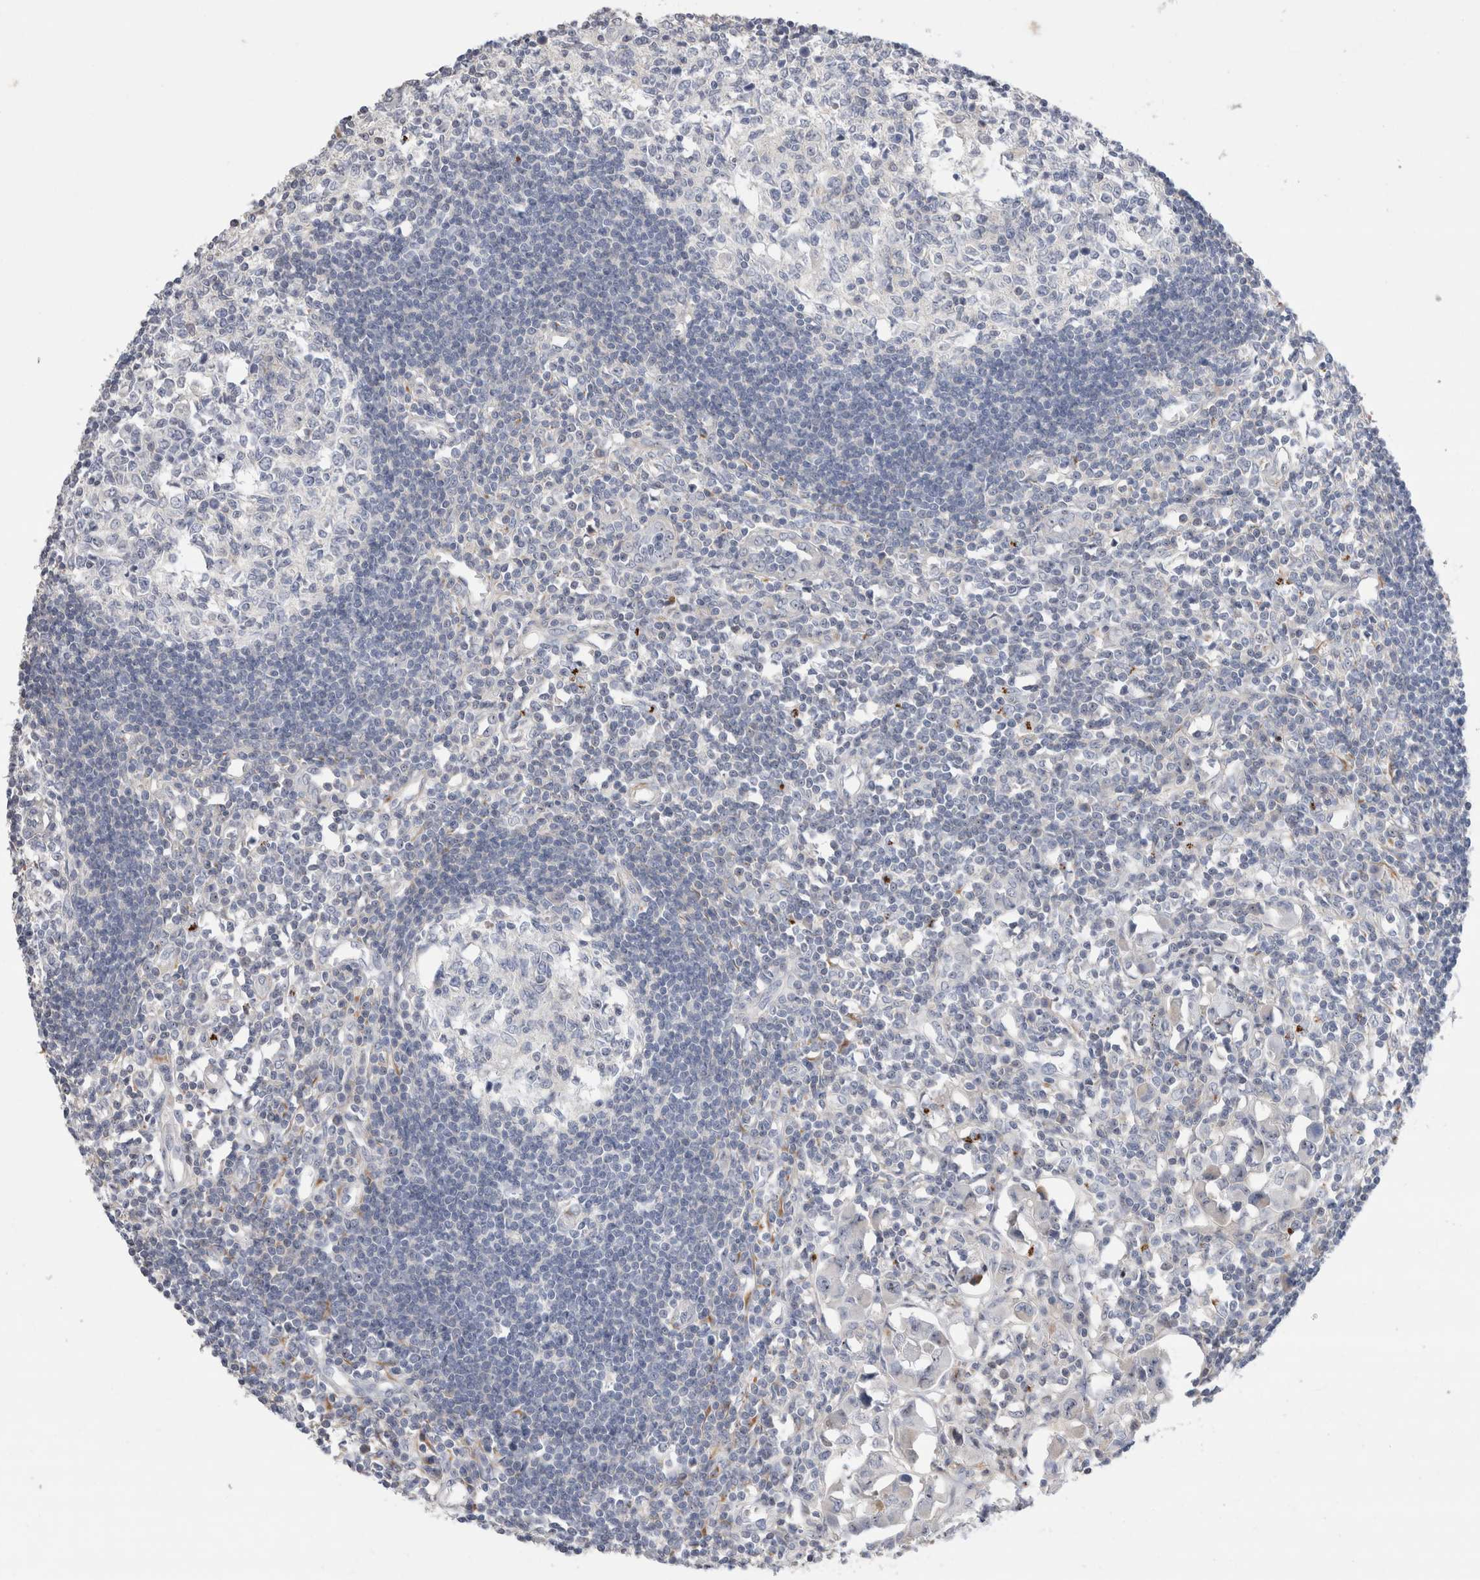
{"staining": {"intensity": "negative", "quantity": "none", "location": "none"}, "tissue": "lymph node", "cell_type": "Germinal center cells", "image_type": "normal", "snomed": [{"axis": "morphology", "description": "Normal tissue, NOS"}, {"axis": "morphology", "description": "Malignant melanoma, Metastatic site"}, {"axis": "topography", "description": "Lymph node"}], "caption": "The IHC micrograph has no significant staining in germinal center cells of lymph node. The staining is performed using DAB (3,3'-diaminobenzidine) brown chromogen with nuclei counter-stained in using hematoxylin.", "gene": "ECHDC2", "patient": {"sex": "male", "age": 41}}